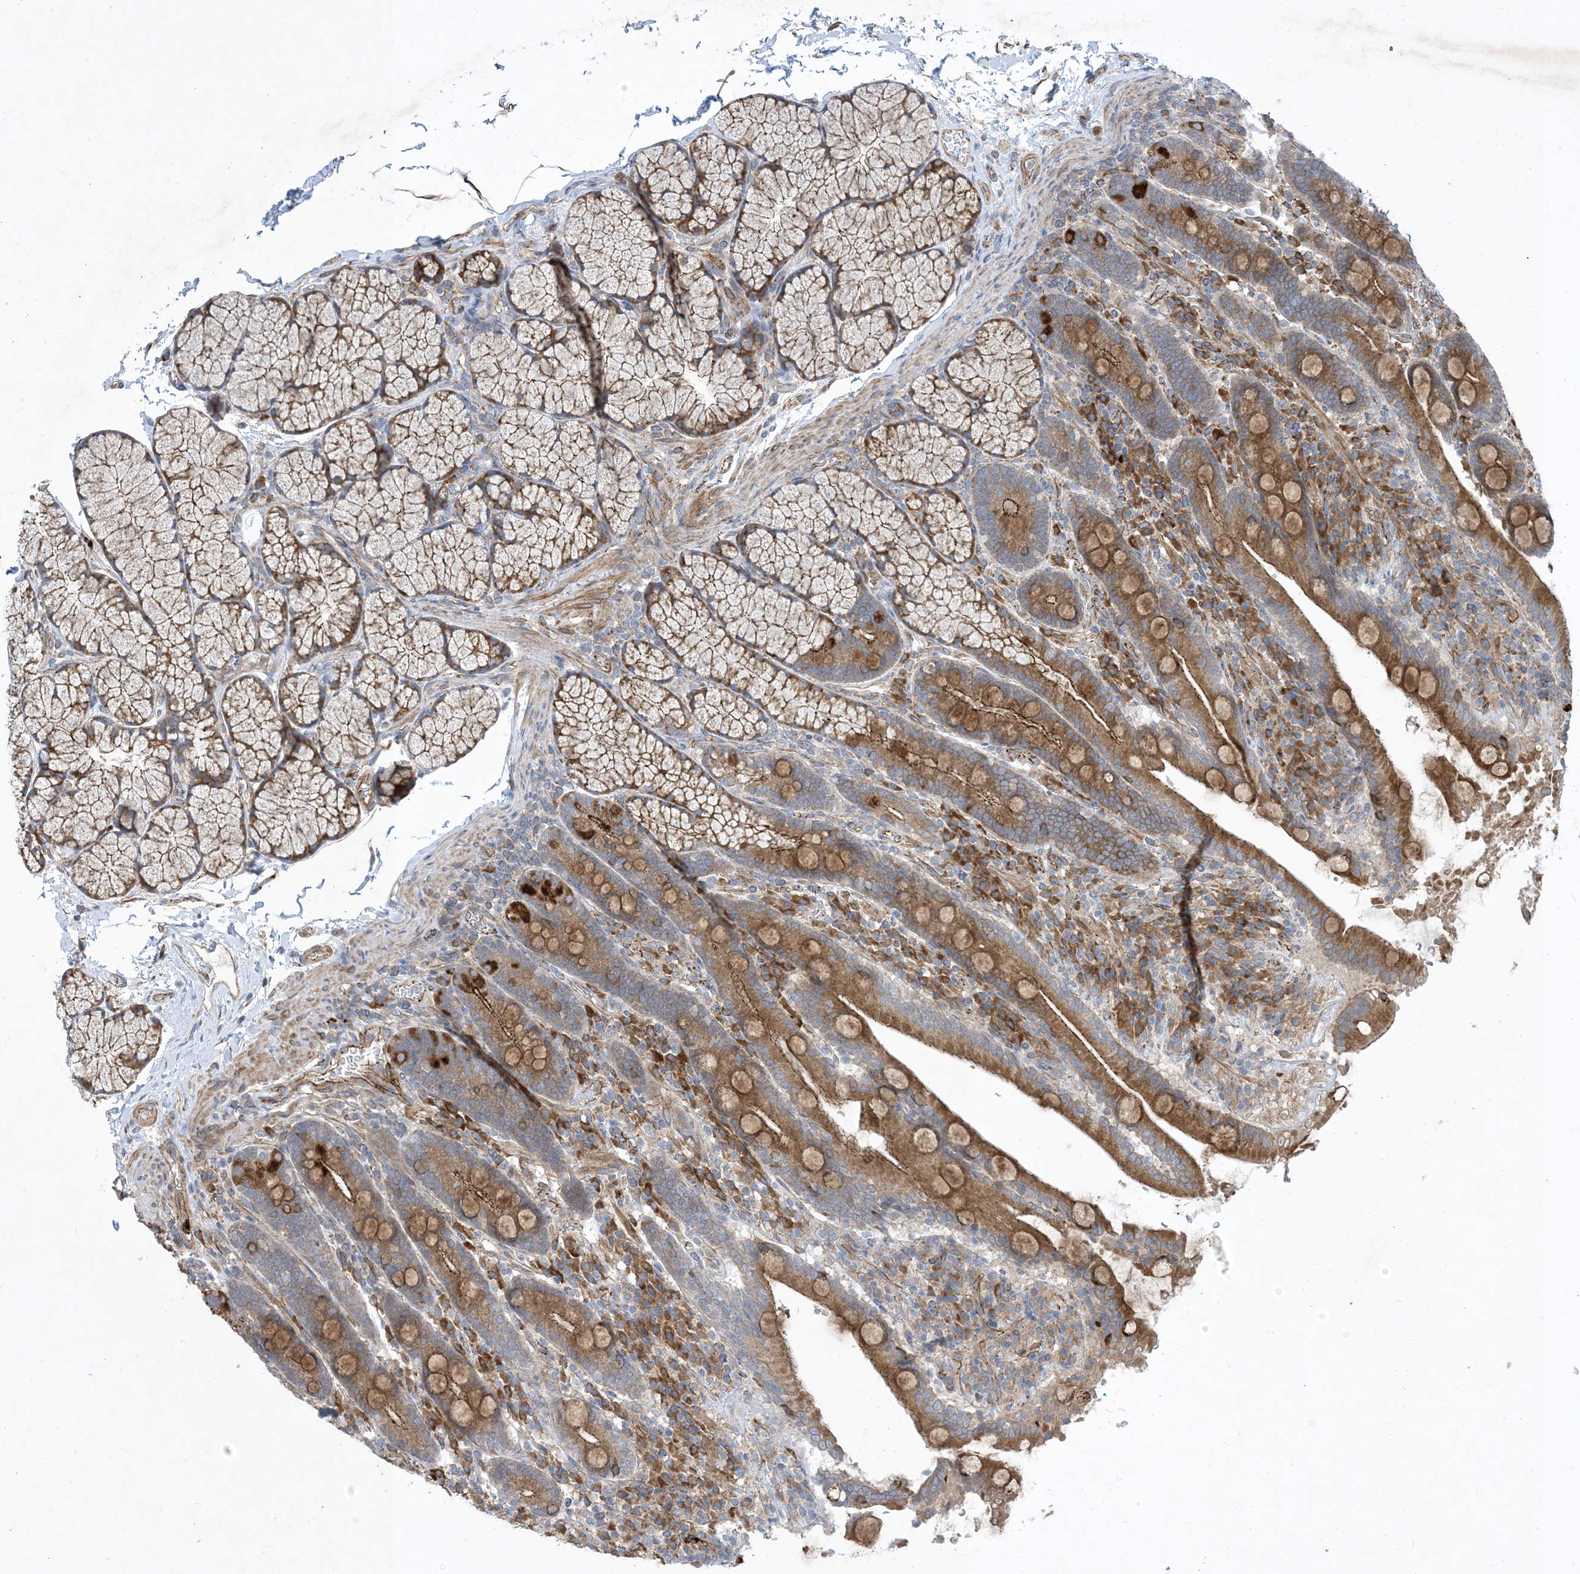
{"staining": {"intensity": "moderate", "quantity": ">75%", "location": "cytoplasmic/membranous"}, "tissue": "duodenum", "cell_type": "Glandular cells", "image_type": "normal", "snomed": [{"axis": "morphology", "description": "Normal tissue, NOS"}, {"axis": "topography", "description": "Duodenum"}], "caption": "This histopathology image reveals immunohistochemistry staining of normal duodenum, with medium moderate cytoplasmic/membranous expression in approximately >75% of glandular cells.", "gene": "OTOP1", "patient": {"sex": "male", "age": 35}}